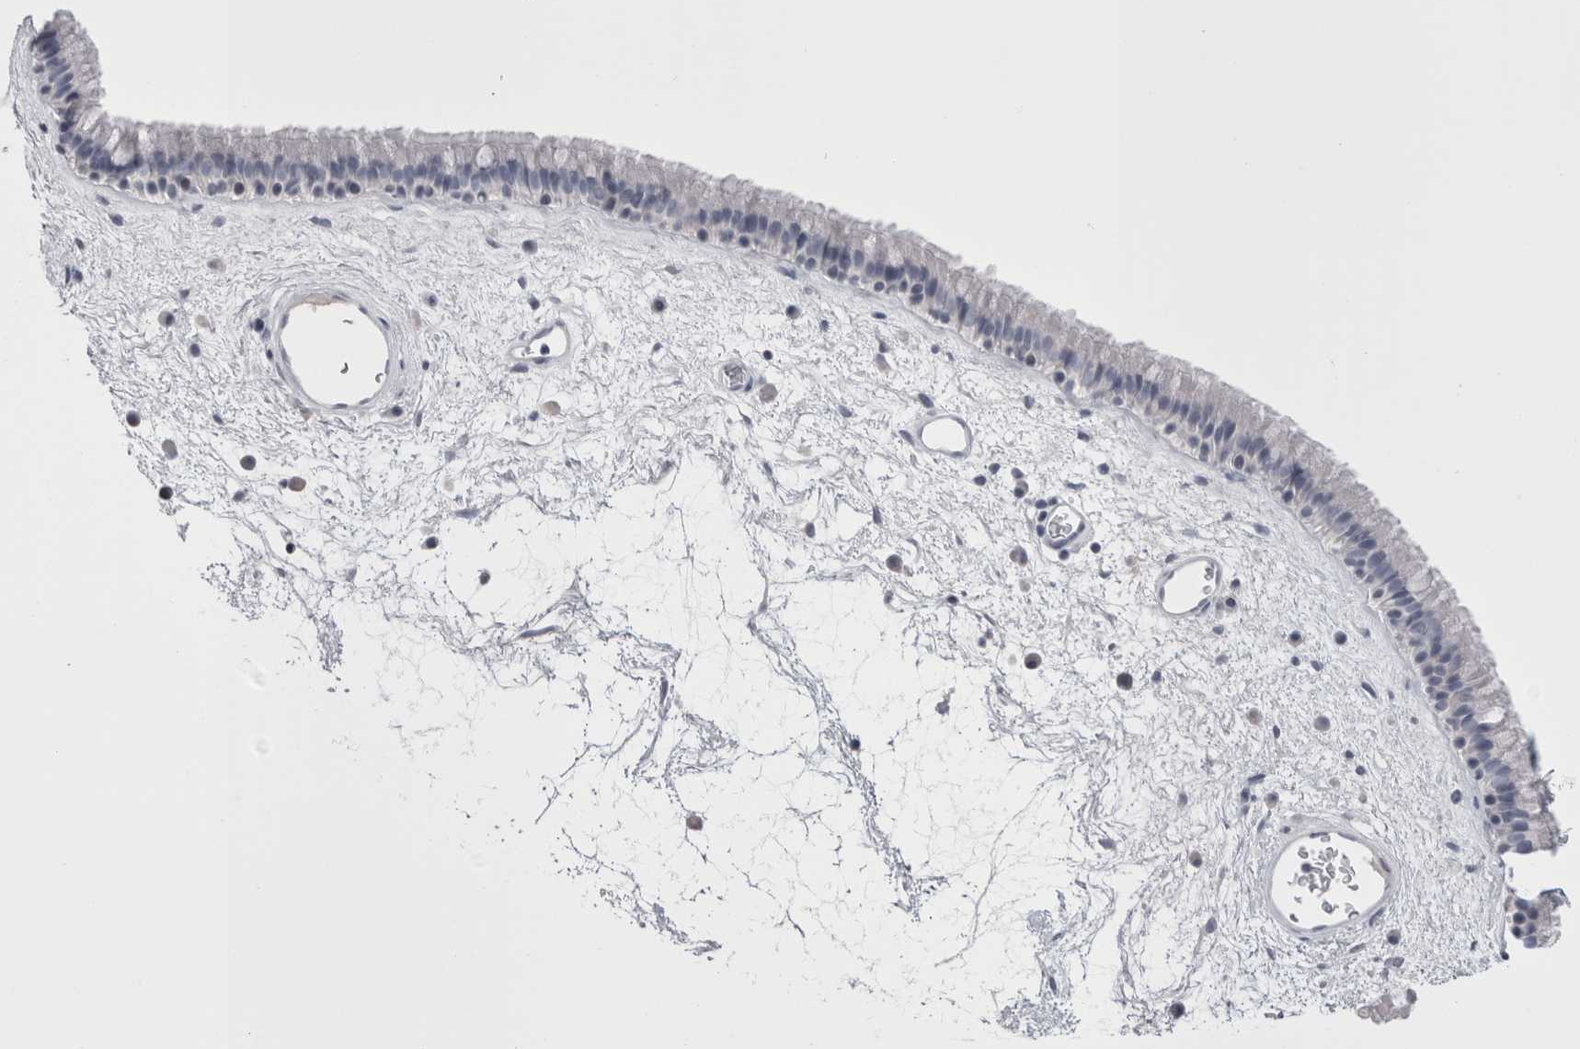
{"staining": {"intensity": "negative", "quantity": "none", "location": "none"}, "tissue": "nasopharynx", "cell_type": "Respiratory epithelial cells", "image_type": "normal", "snomed": [{"axis": "morphology", "description": "Normal tissue, NOS"}, {"axis": "morphology", "description": "Inflammation, NOS"}, {"axis": "topography", "description": "Nasopharynx"}], "caption": "A micrograph of nasopharynx stained for a protein exhibits no brown staining in respiratory epithelial cells. (DAB immunohistochemistry (IHC) visualized using brightfield microscopy, high magnification).", "gene": "FNDC8", "patient": {"sex": "male", "age": 48}}